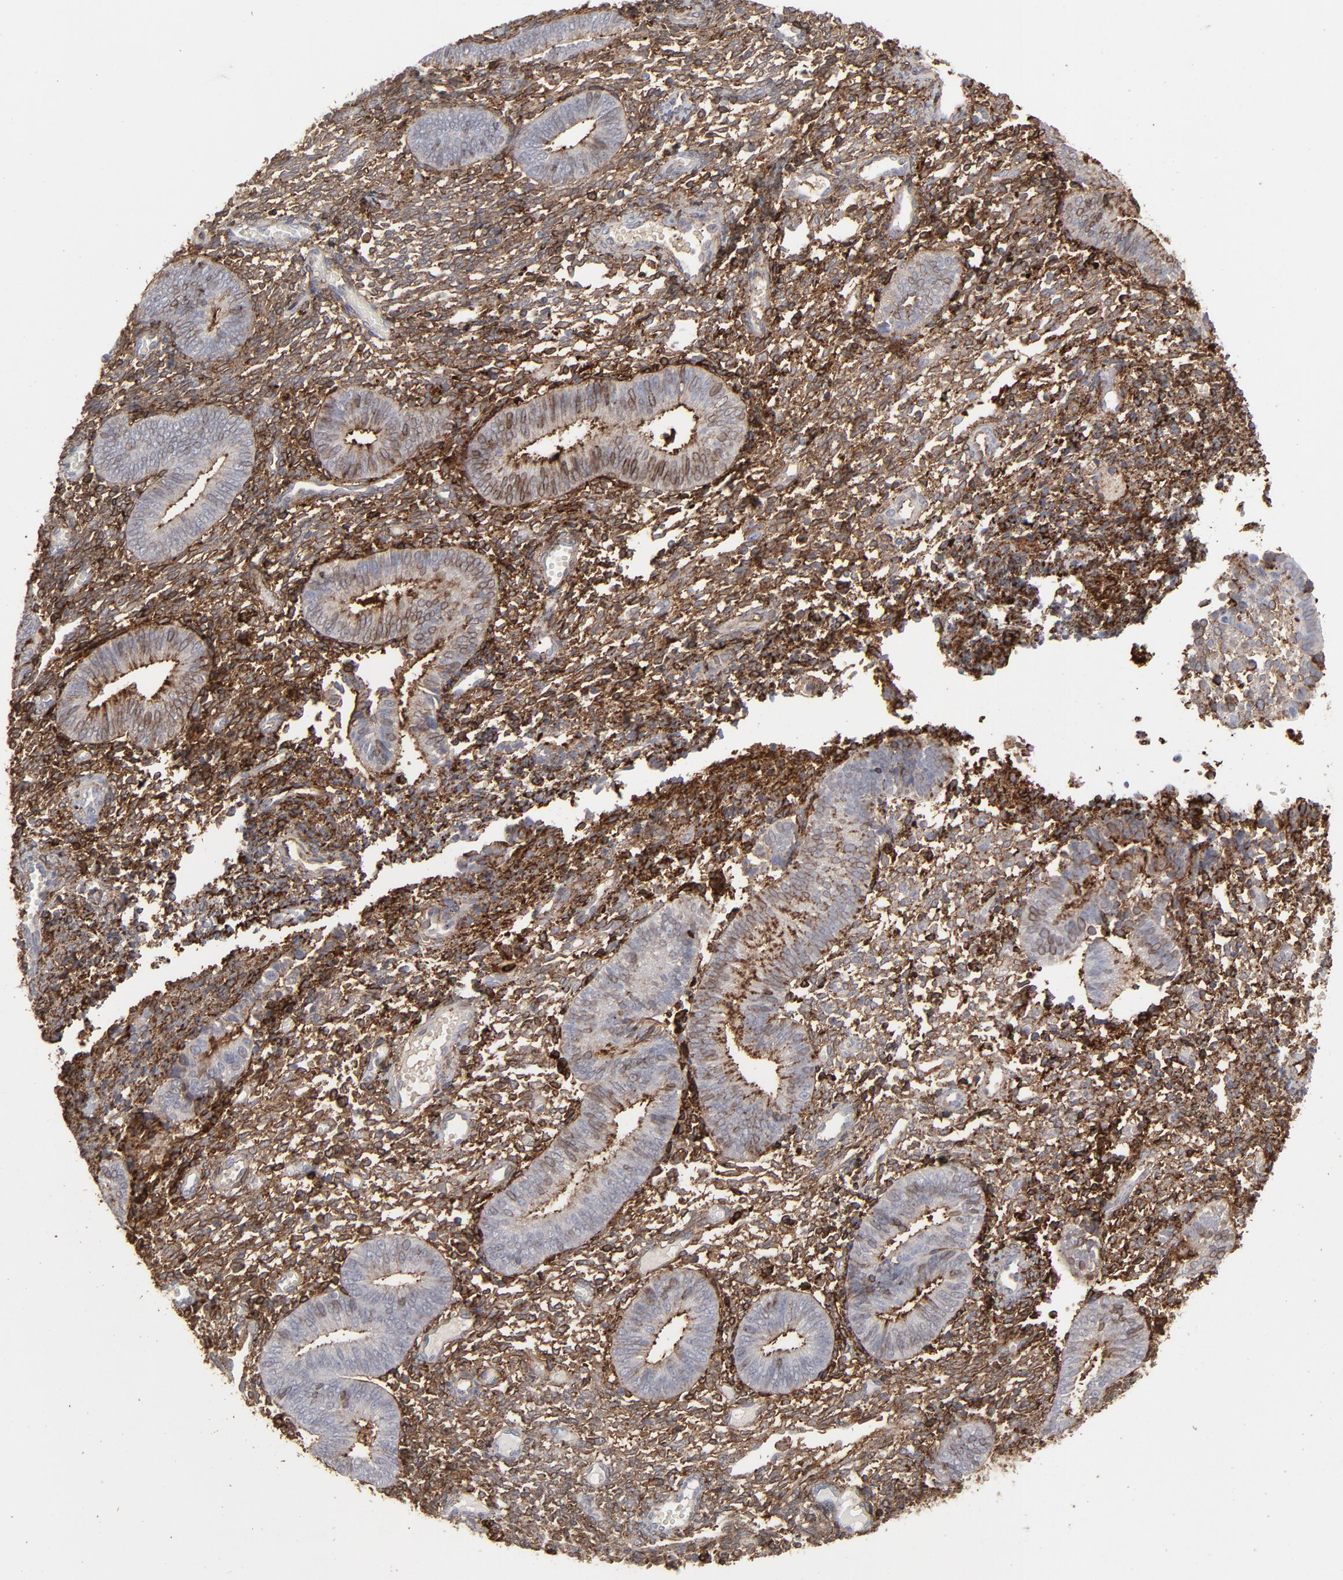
{"staining": {"intensity": "strong", "quantity": ">75%", "location": "cytoplasmic/membranous"}, "tissue": "endometrium", "cell_type": "Cells in endometrial stroma", "image_type": "normal", "snomed": [{"axis": "morphology", "description": "Normal tissue, NOS"}, {"axis": "topography", "description": "Uterus"}, {"axis": "topography", "description": "Endometrium"}], "caption": "An immunohistochemistry (IHC) photomicrograph of normal tissue is shown. Protein staining in brown labels strong cytoplasmic/membranous positivity in endometrium within cells in endometrial stroma. (DAB IHC with brightfield microscopy, high magnification).", "gene": "ANXA5", "patient": {"sex": "female", "age": 33}}